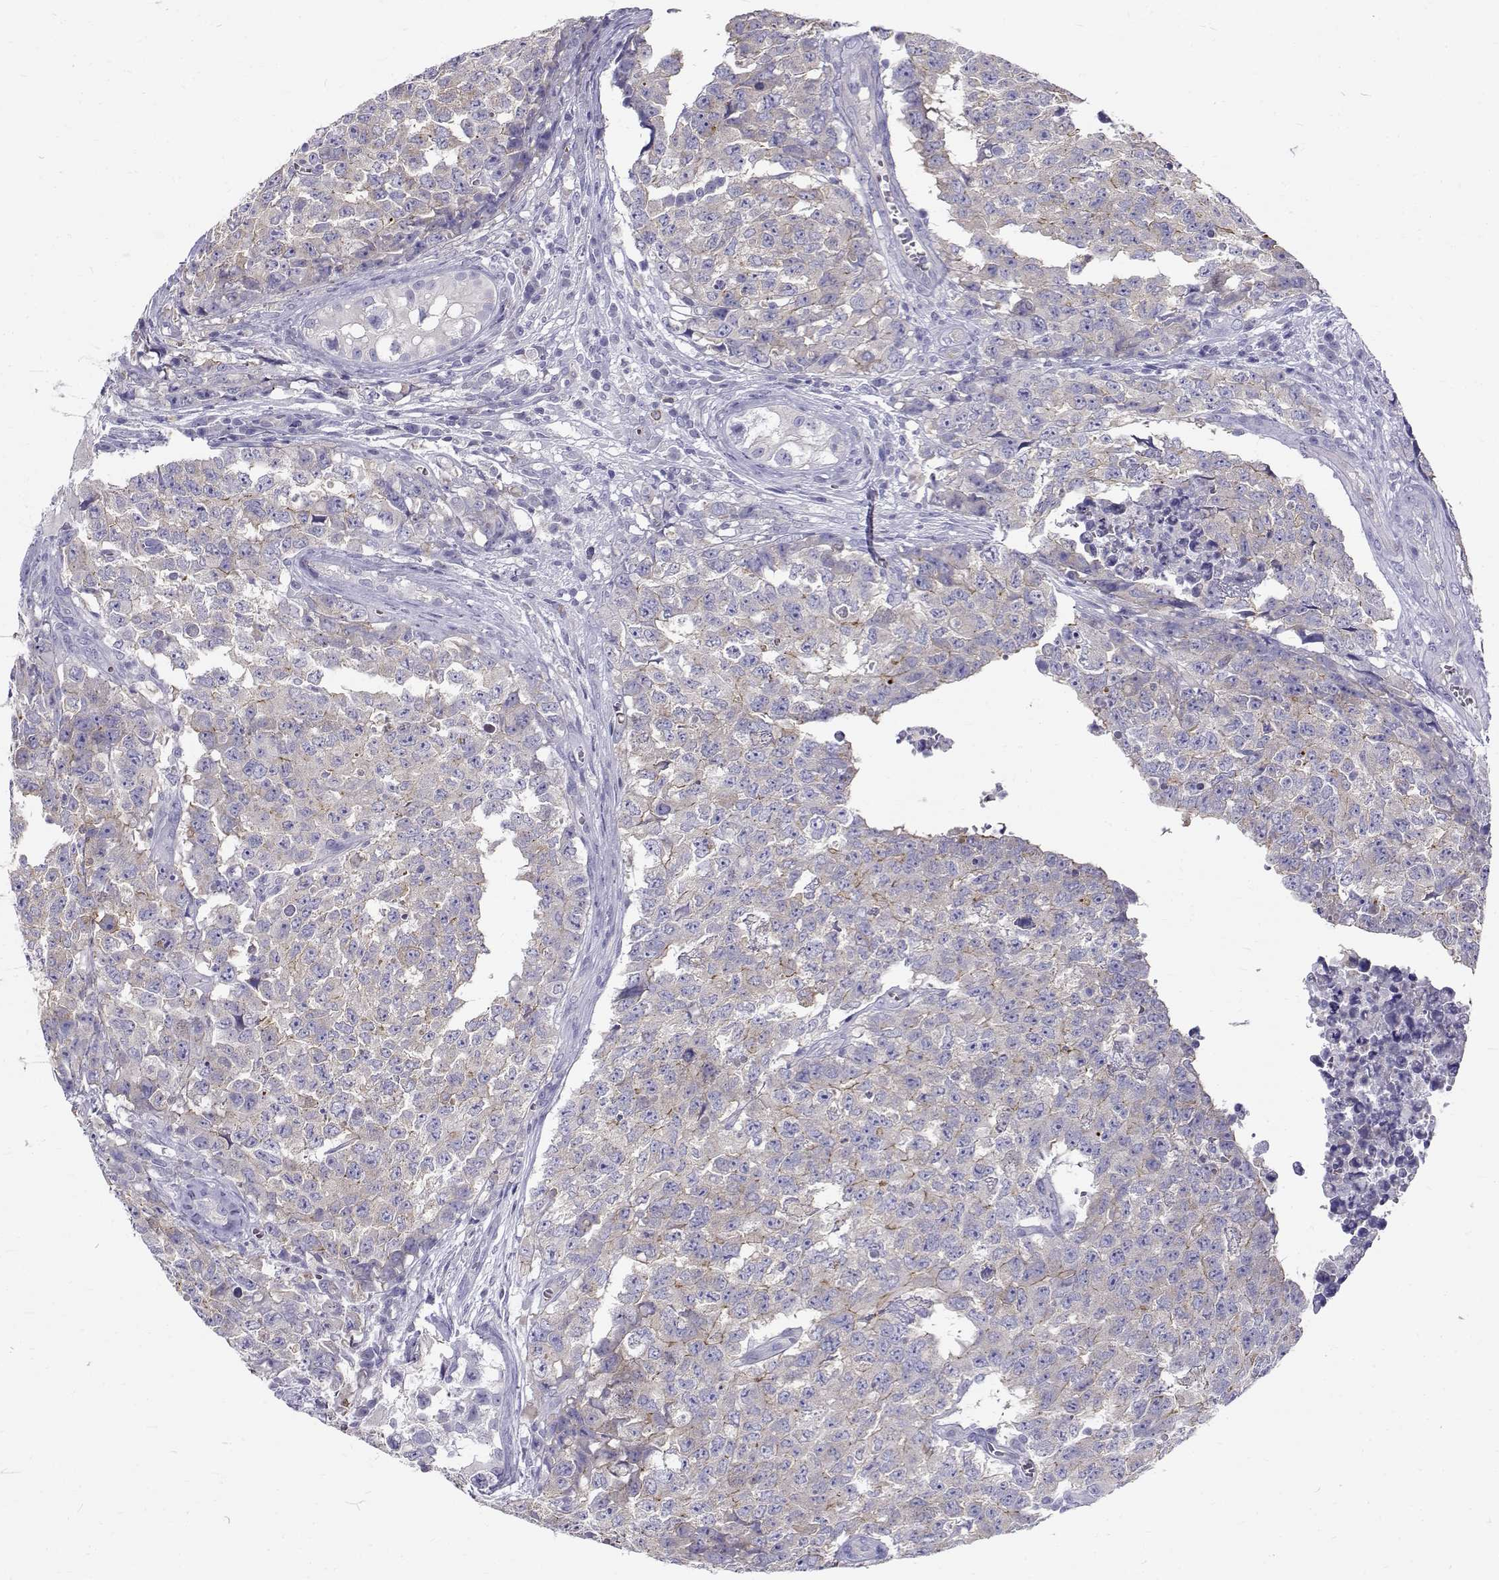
{"staining": {"intensity": "weak", "quantity": "<25%", "location": "cytoplasmic/membranous"}, "tissue": "testis cancer", "cell_type": "Tumor cells", "image_type": "cancer", "snomed": [{"axis": "morphology", "description": "Carcinoma, Embryonal, NOS"}, {"axis": "topography", "description": "Testis"}], "caption": "DAB (3,3'-diaminobenzidine) immunohistochemical staining of human testis cancer demonstrates no significant positivity in tumor cells.", "gene": "IGSF1", "patient": {"sex": "male", "age": 23}}